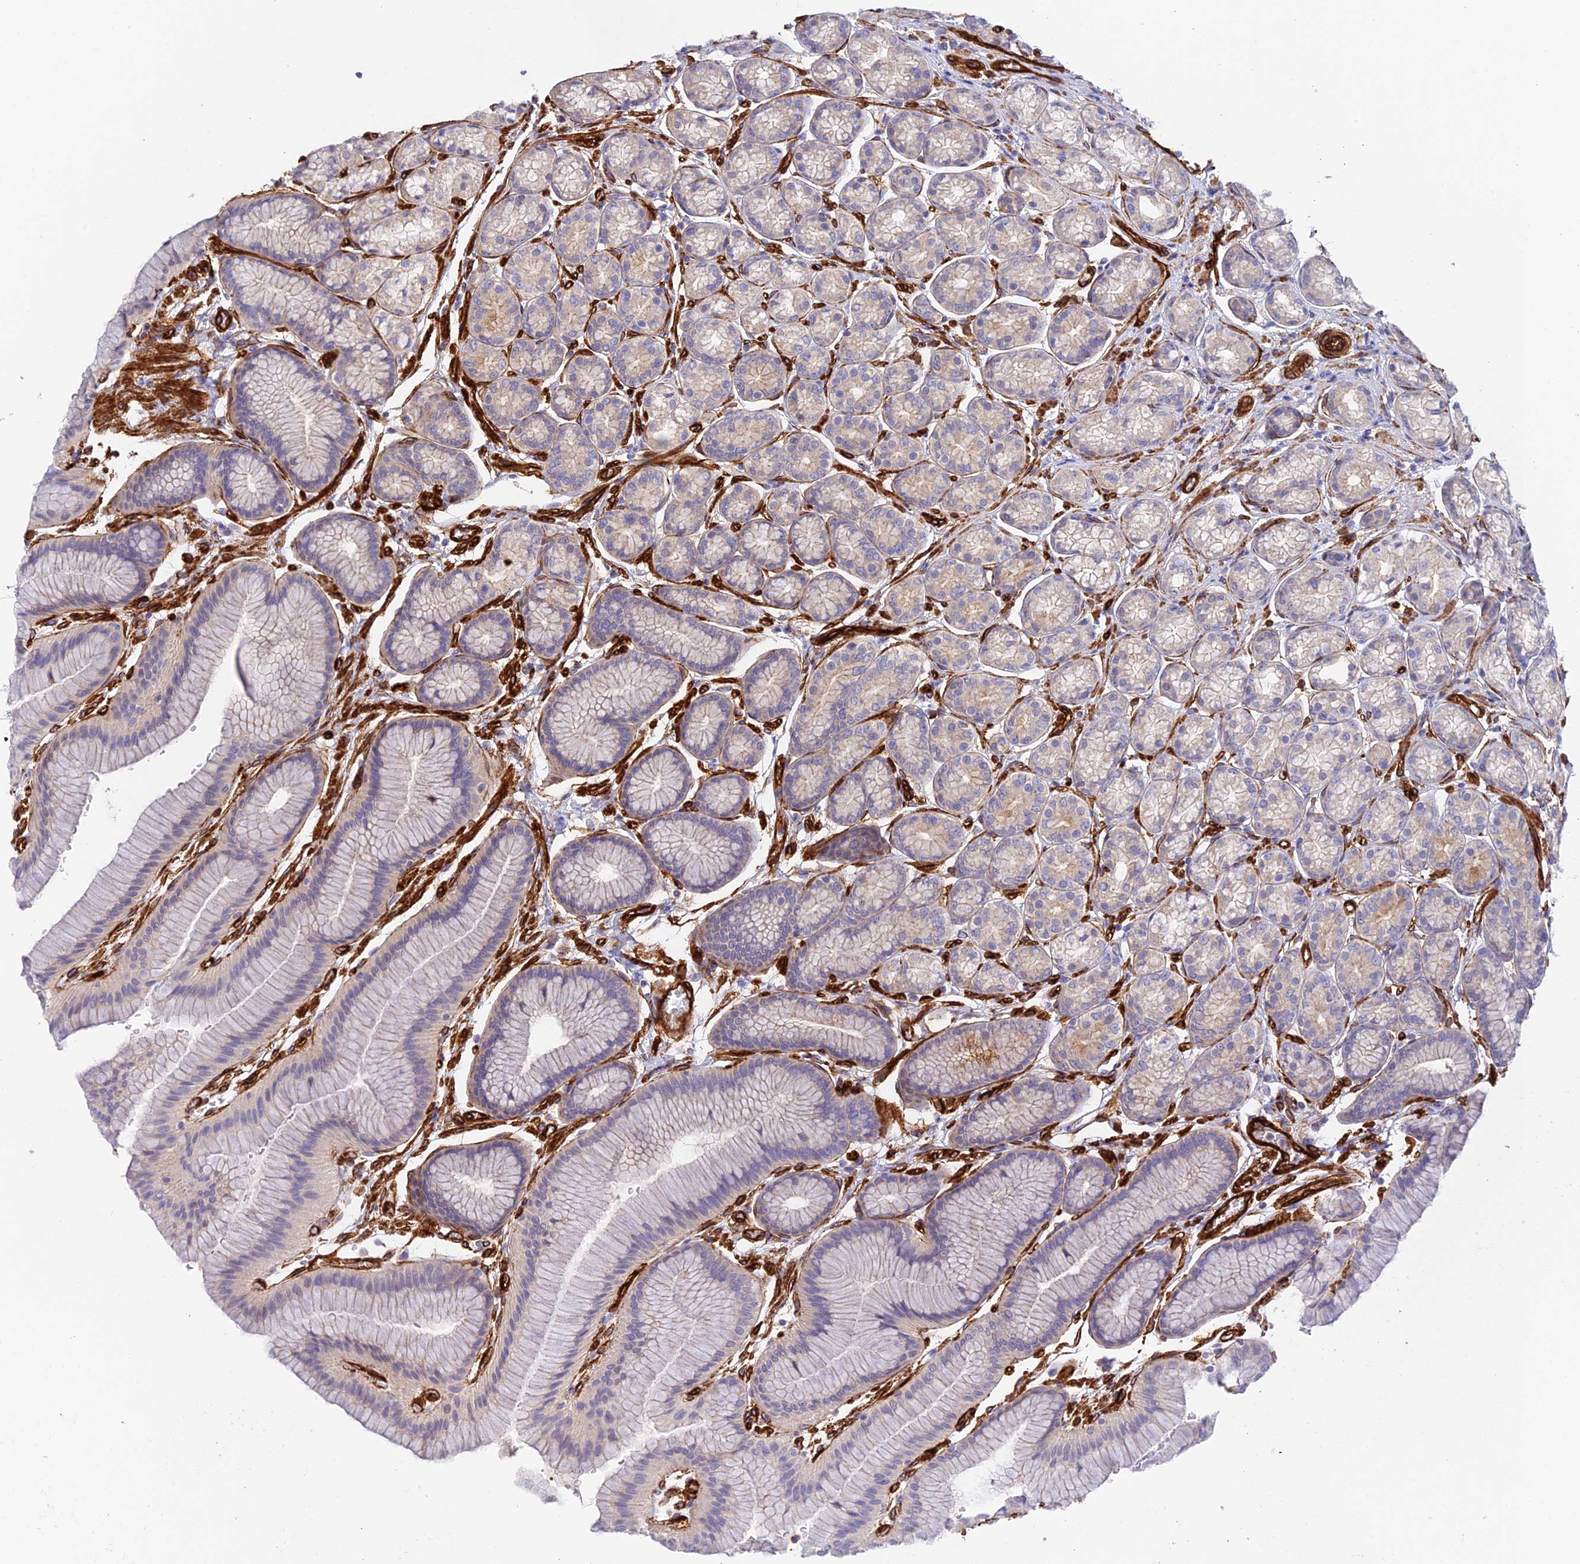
{"staining": {"intensity": "weak", "quantity": "25%-75%", "location": "cytoplasmic/membranous"}, "tissue": "stomach", "cell_type": "Glandular cells", "image_type": "normal", "snomed": [{"axis": "morphology", "description": "Normal tissue, NOS"}, {"axis": "morphology", "description": "Adenocarcinoma, NOS"}, {"axis": "morphology", "description": "Adenocarcinoma, High grade"}, {"axis": "topography", "description": "Stomach, upper"}, {"axis": "topography", "description": "Stomach"}], "caption": "An image of stomach stained for a protein exhibits weak cytoplasmic/membranous brown staining in glandular cells.", "gene": "MYO9A", "patient": {"sex": "female", "age": 65}}